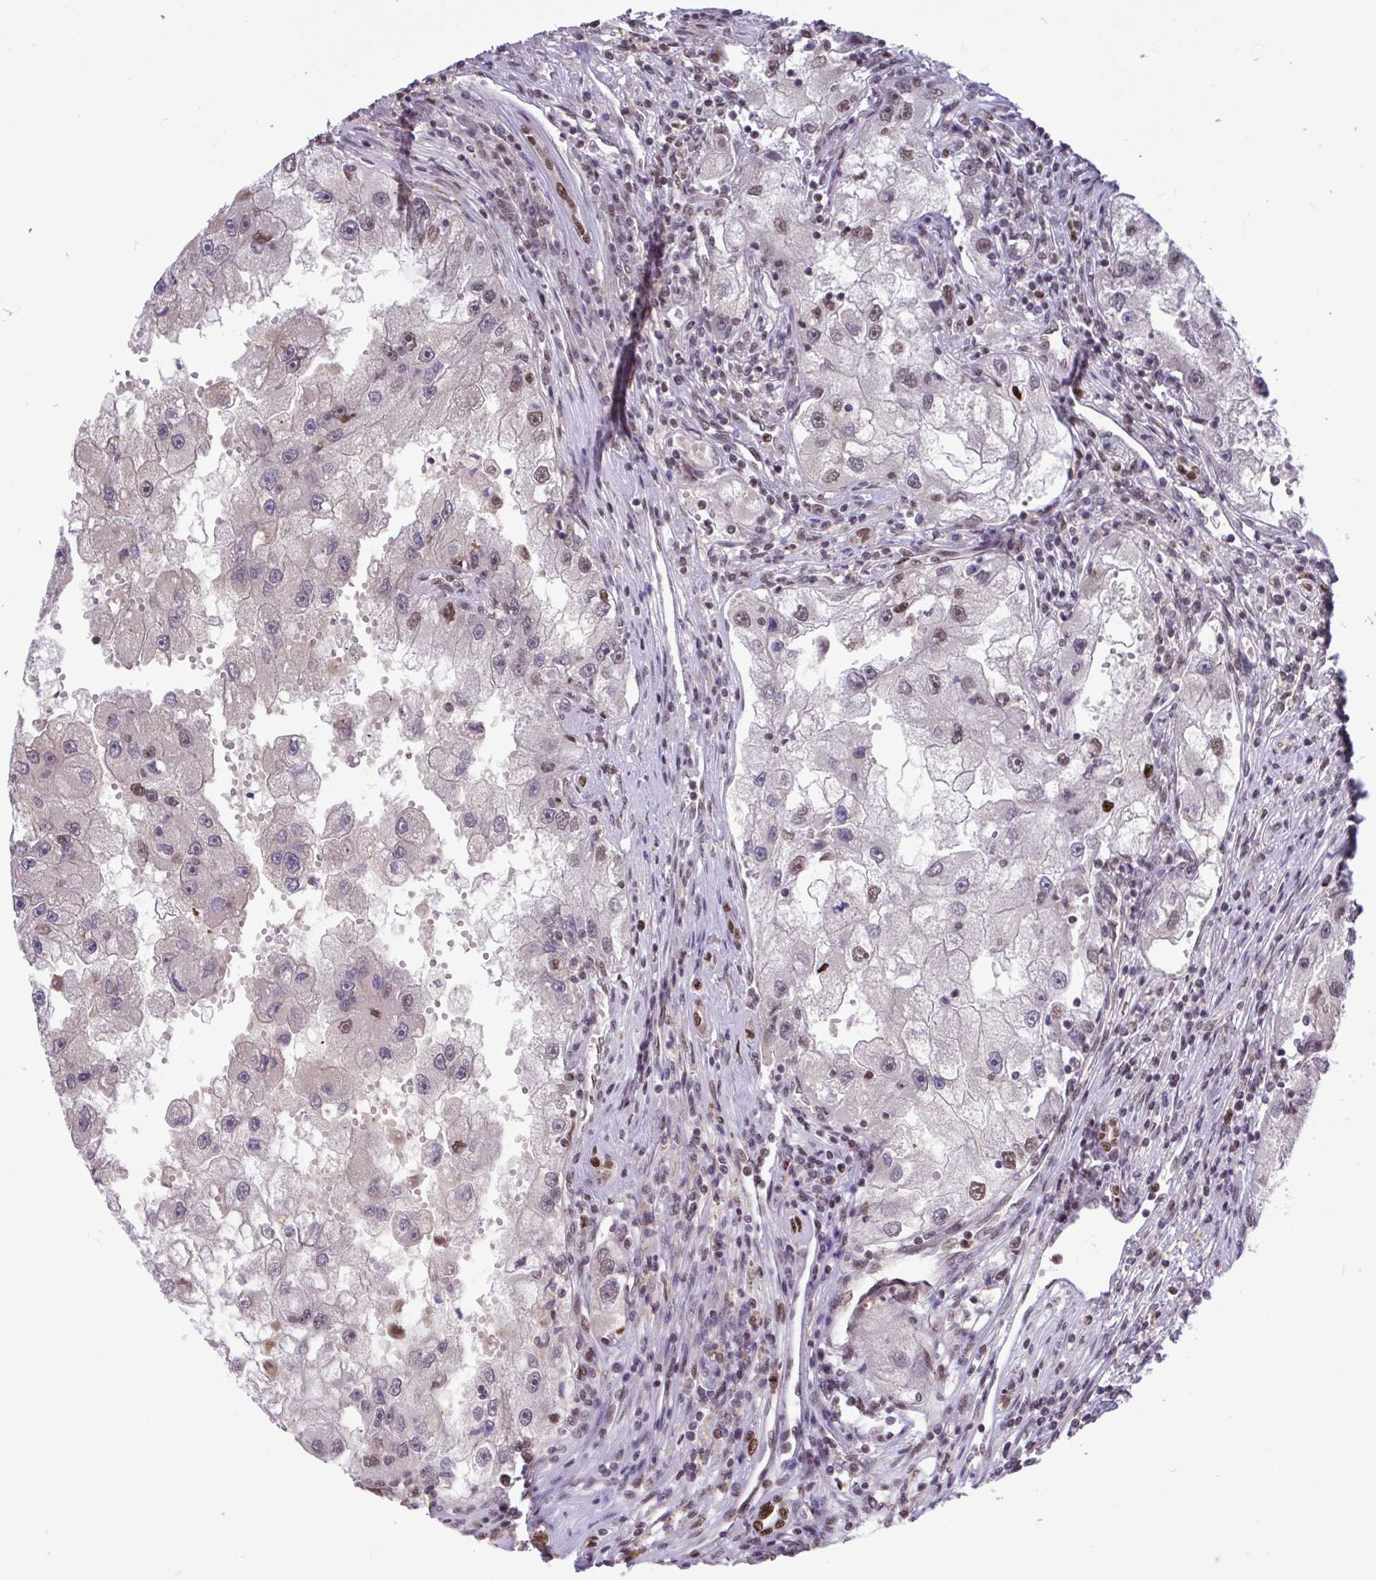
{"staining": {"intensity": "moderate", "quantity": "<25%", "location": "nuclear"}, "tissue": "renal cancer", "cell_type": "Tumor cells", "image_type": "cancer", "snomed": [{"axis": "morphology", "description": "Adenocarcinoma, NOS"}, {"axis": "topography", "description": "Kidney"}], "caption": "This histopathology image exhibits renal adenocarcinoma stained with IHC to label a protein in brown. The nuclear of tumor cells show moderate positivity for the protein. Nuclei are counter-stained blue.", "gene": "HNRNPDL", "patient": {"sex": "male", "age": 63}}